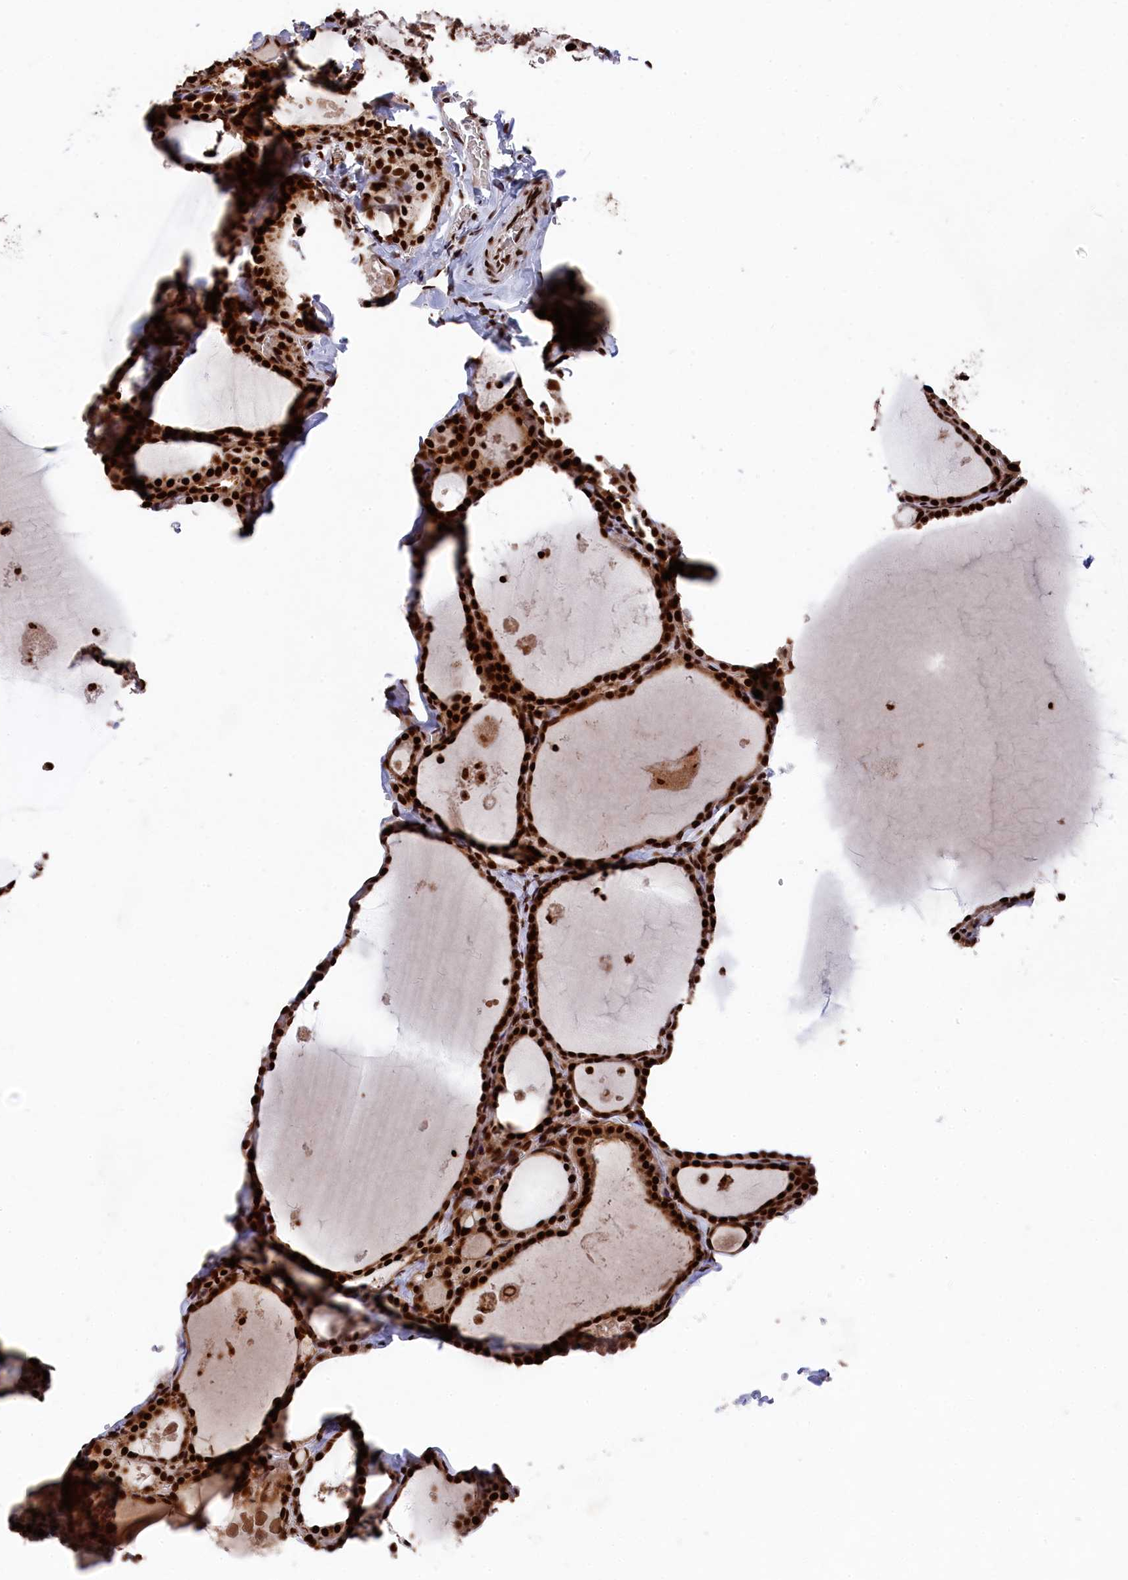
{"staining": {"intensity": "strong", "quantity": ">75%", "location": "nuclear"}, "tissue": "thyroid gland", "cell_type": "Glandular cells", "image_type": "normal", "snomed": [{"axis": "morphology", "description": "Normal tissue, NOS"}, {"axis": "topography", "description": "Thyroid gland"}], "caption": "Protein staining exhibits strong nuclear positivity in about >75% of glandular cells in unremarkable thyroid gland.", "gene": "PRPF31", "patient": {"sex": "male", "age": 56}}